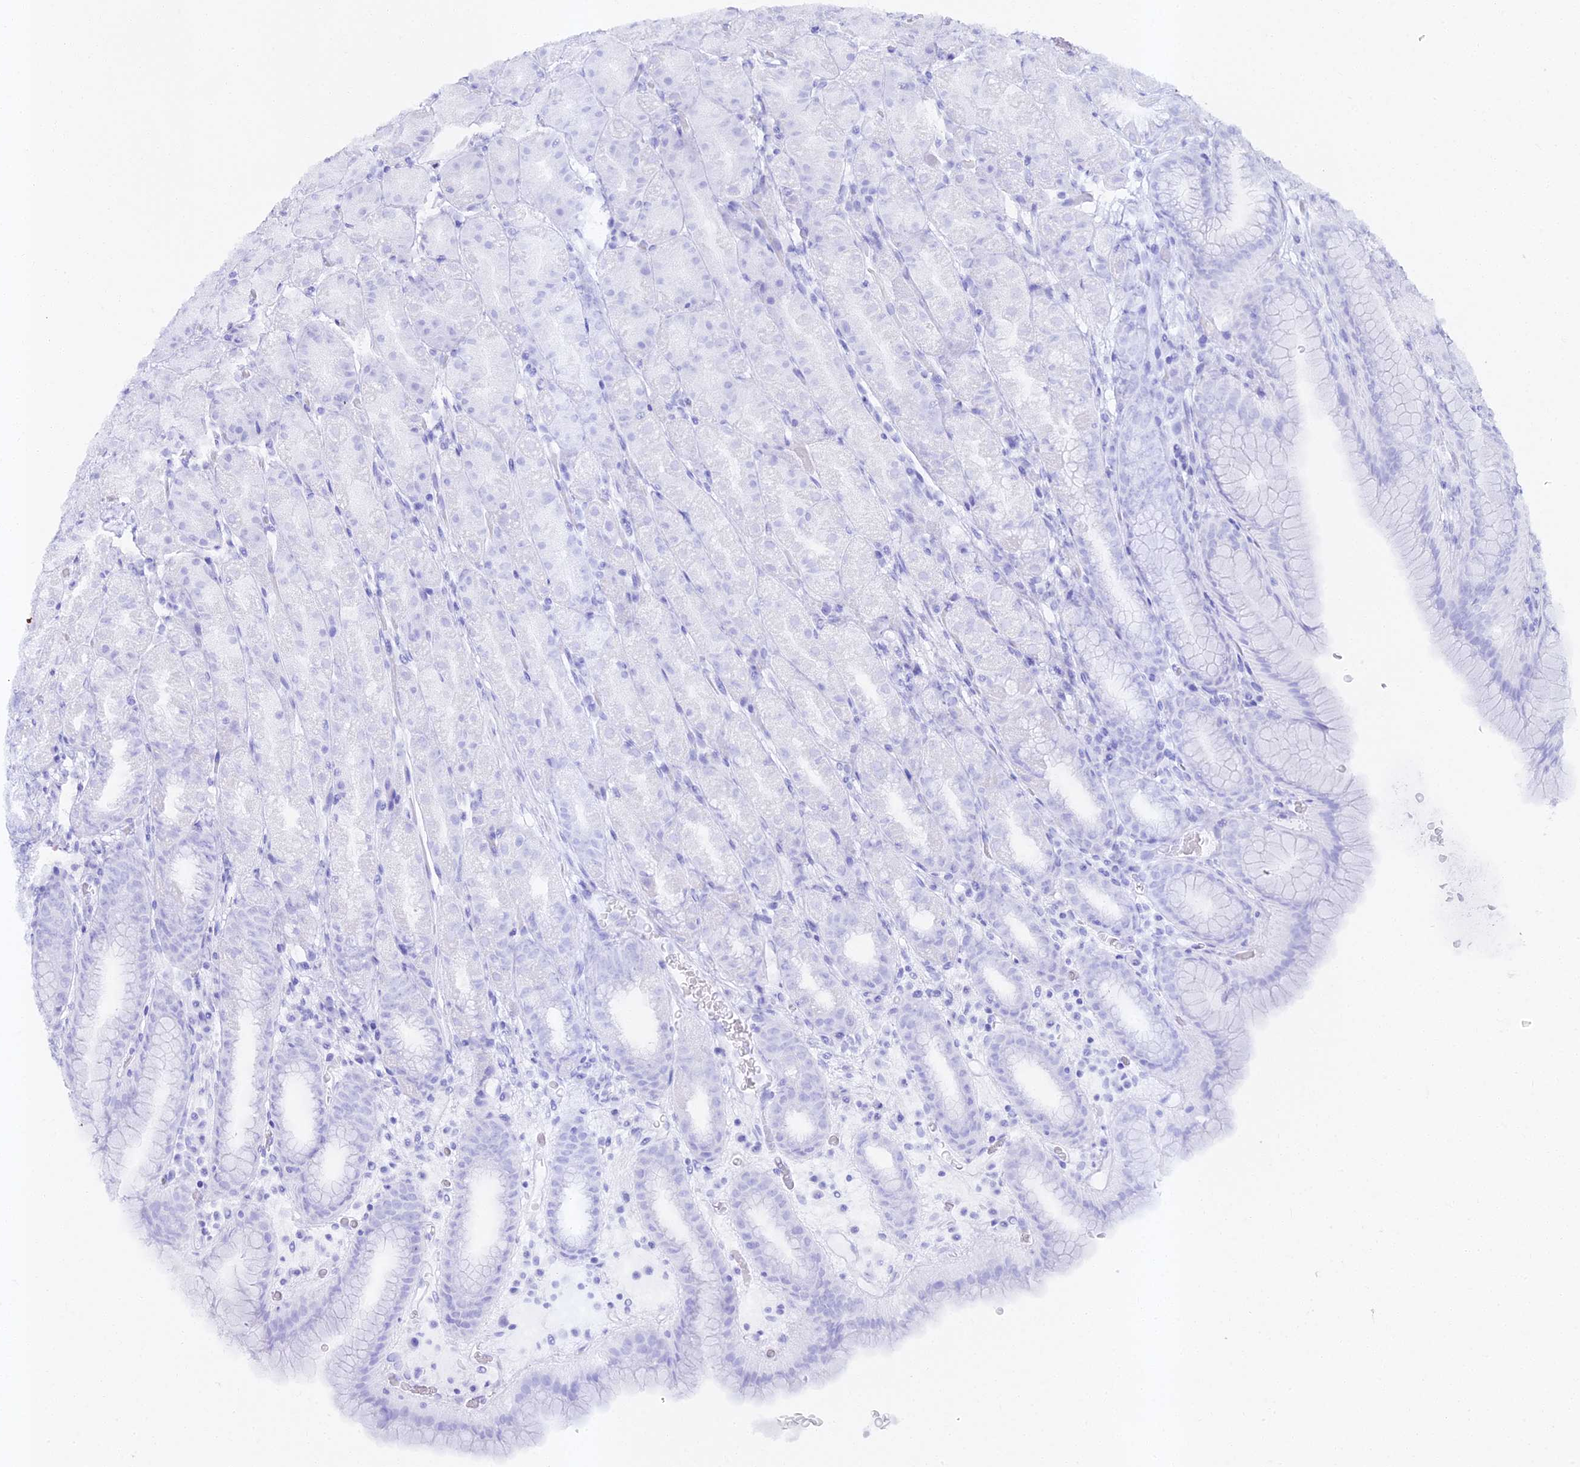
{"staining": {"intensity": "negative", "quantity": "none", "location": "none"}, "tissue": "stomach", "cell_type": "Glandular cells", "image_type": "normal", "snomed": [{"axis": "morphology", "description": "Normal tissue, NOS"}, {"axis": "topography", "description": "Stomach, upper"}], "caption": "High magnification brightfield microscopy of benign stomach stained with DAB (3,3'-diaminobenzidine) (brown) and counterstained with hematoxylin (blue): glandular cells show no significant positivity. (IHC, brightfield microscopy, high magnification).", "gene": "ALPG", "patient": {"sex": "male", "age": 68}}